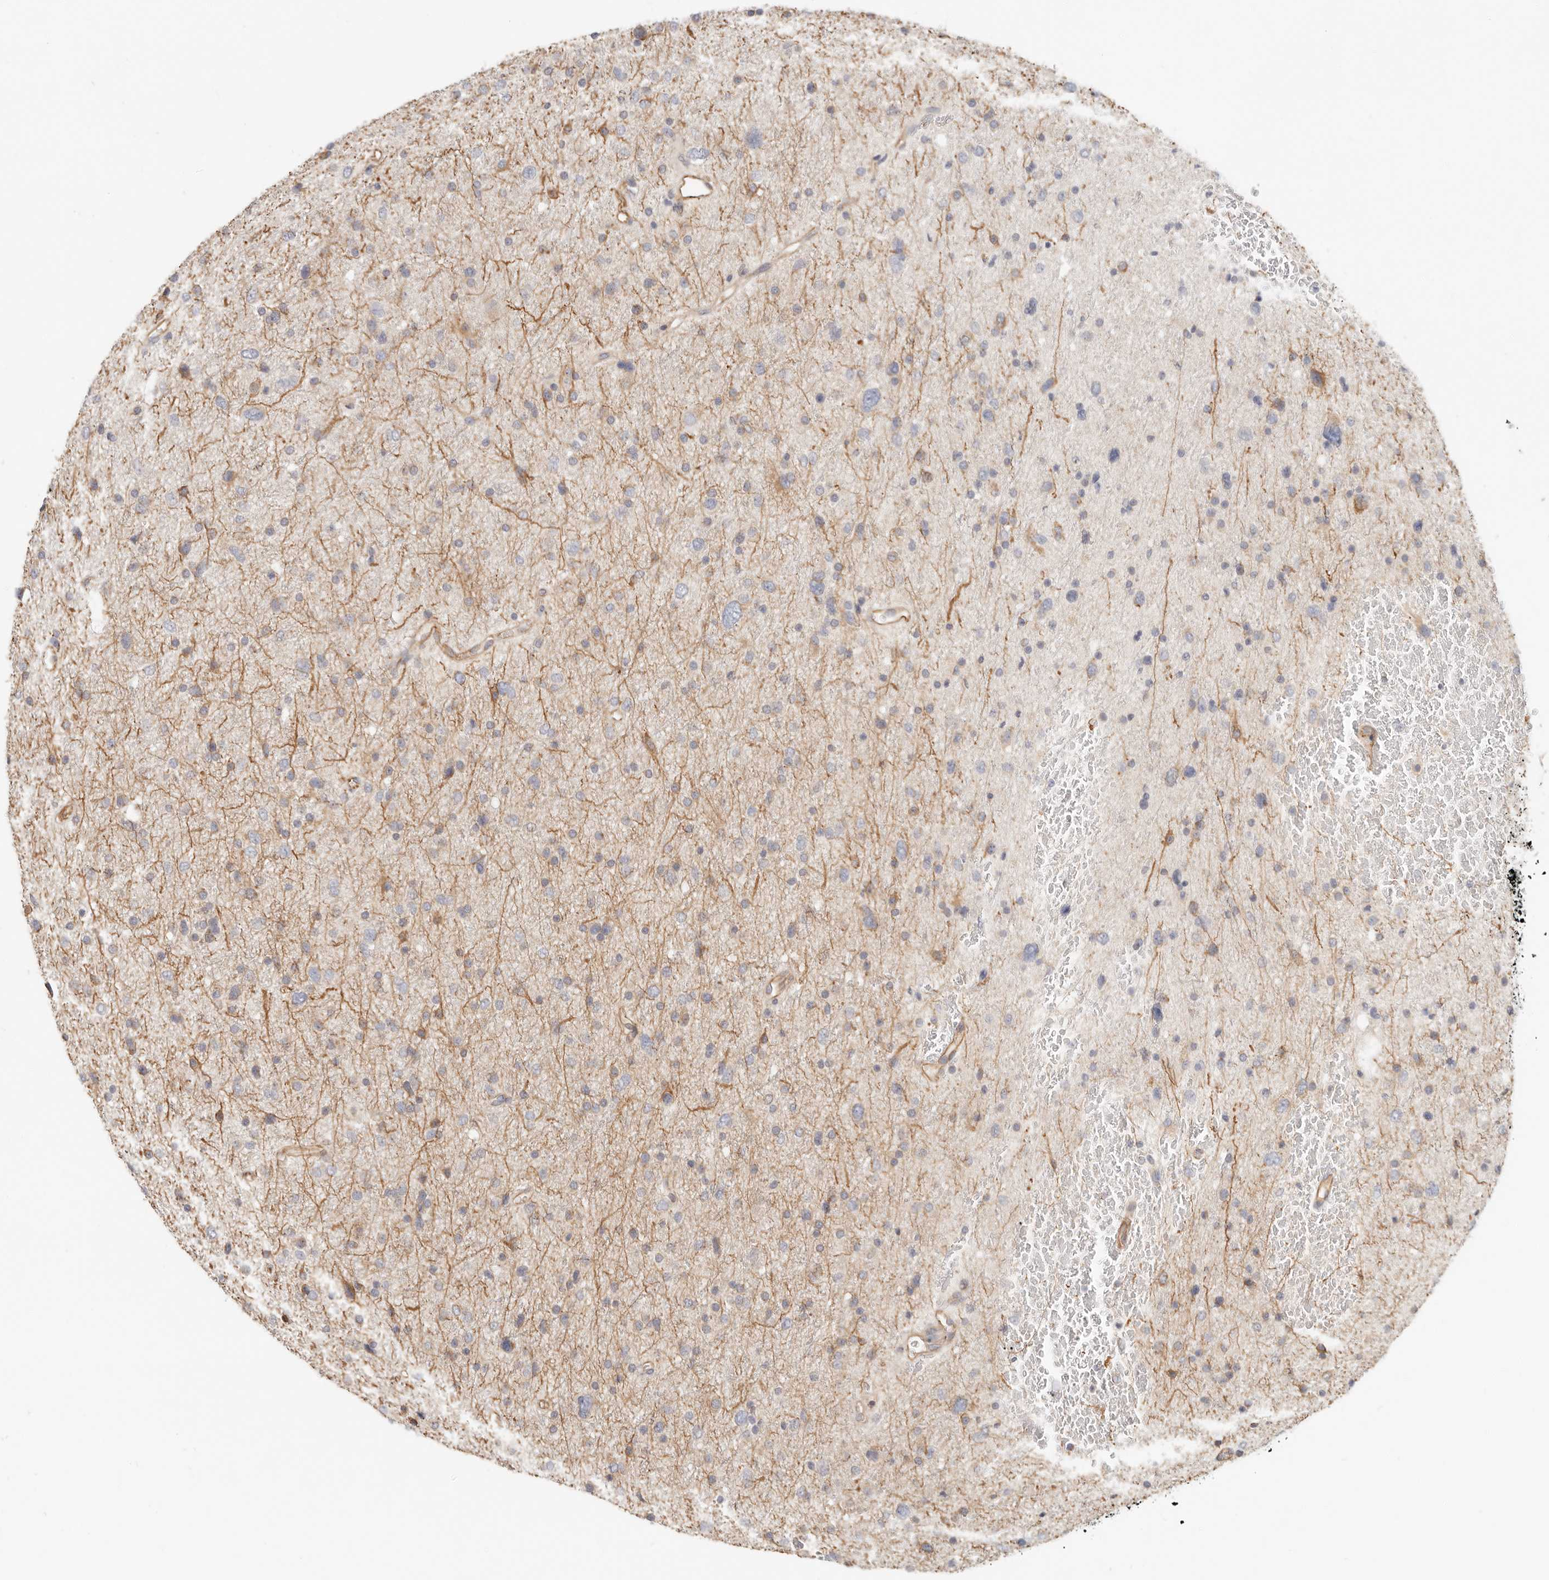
{"staining": {"intensity": "moderate", "quantity": "<25%", "location": "cytoplasmic/membranous"}, "tissue": "glioma", "cell_type": "Tumor cells", "image_type": "cancer", "snomed": [{"axis": "morphology", "description": "Glioma, malignant, Low grade"}, {"axis": "topography", "description": "Brain"}], "caption": "Tumor cells exhibit low levels of moderate cytoplasmic/membranous staining in approximately <25% of cells in low-grade glioma (malignant).", "gene": "SPRING1", "patient": {"sex": "female", "age": 37}}